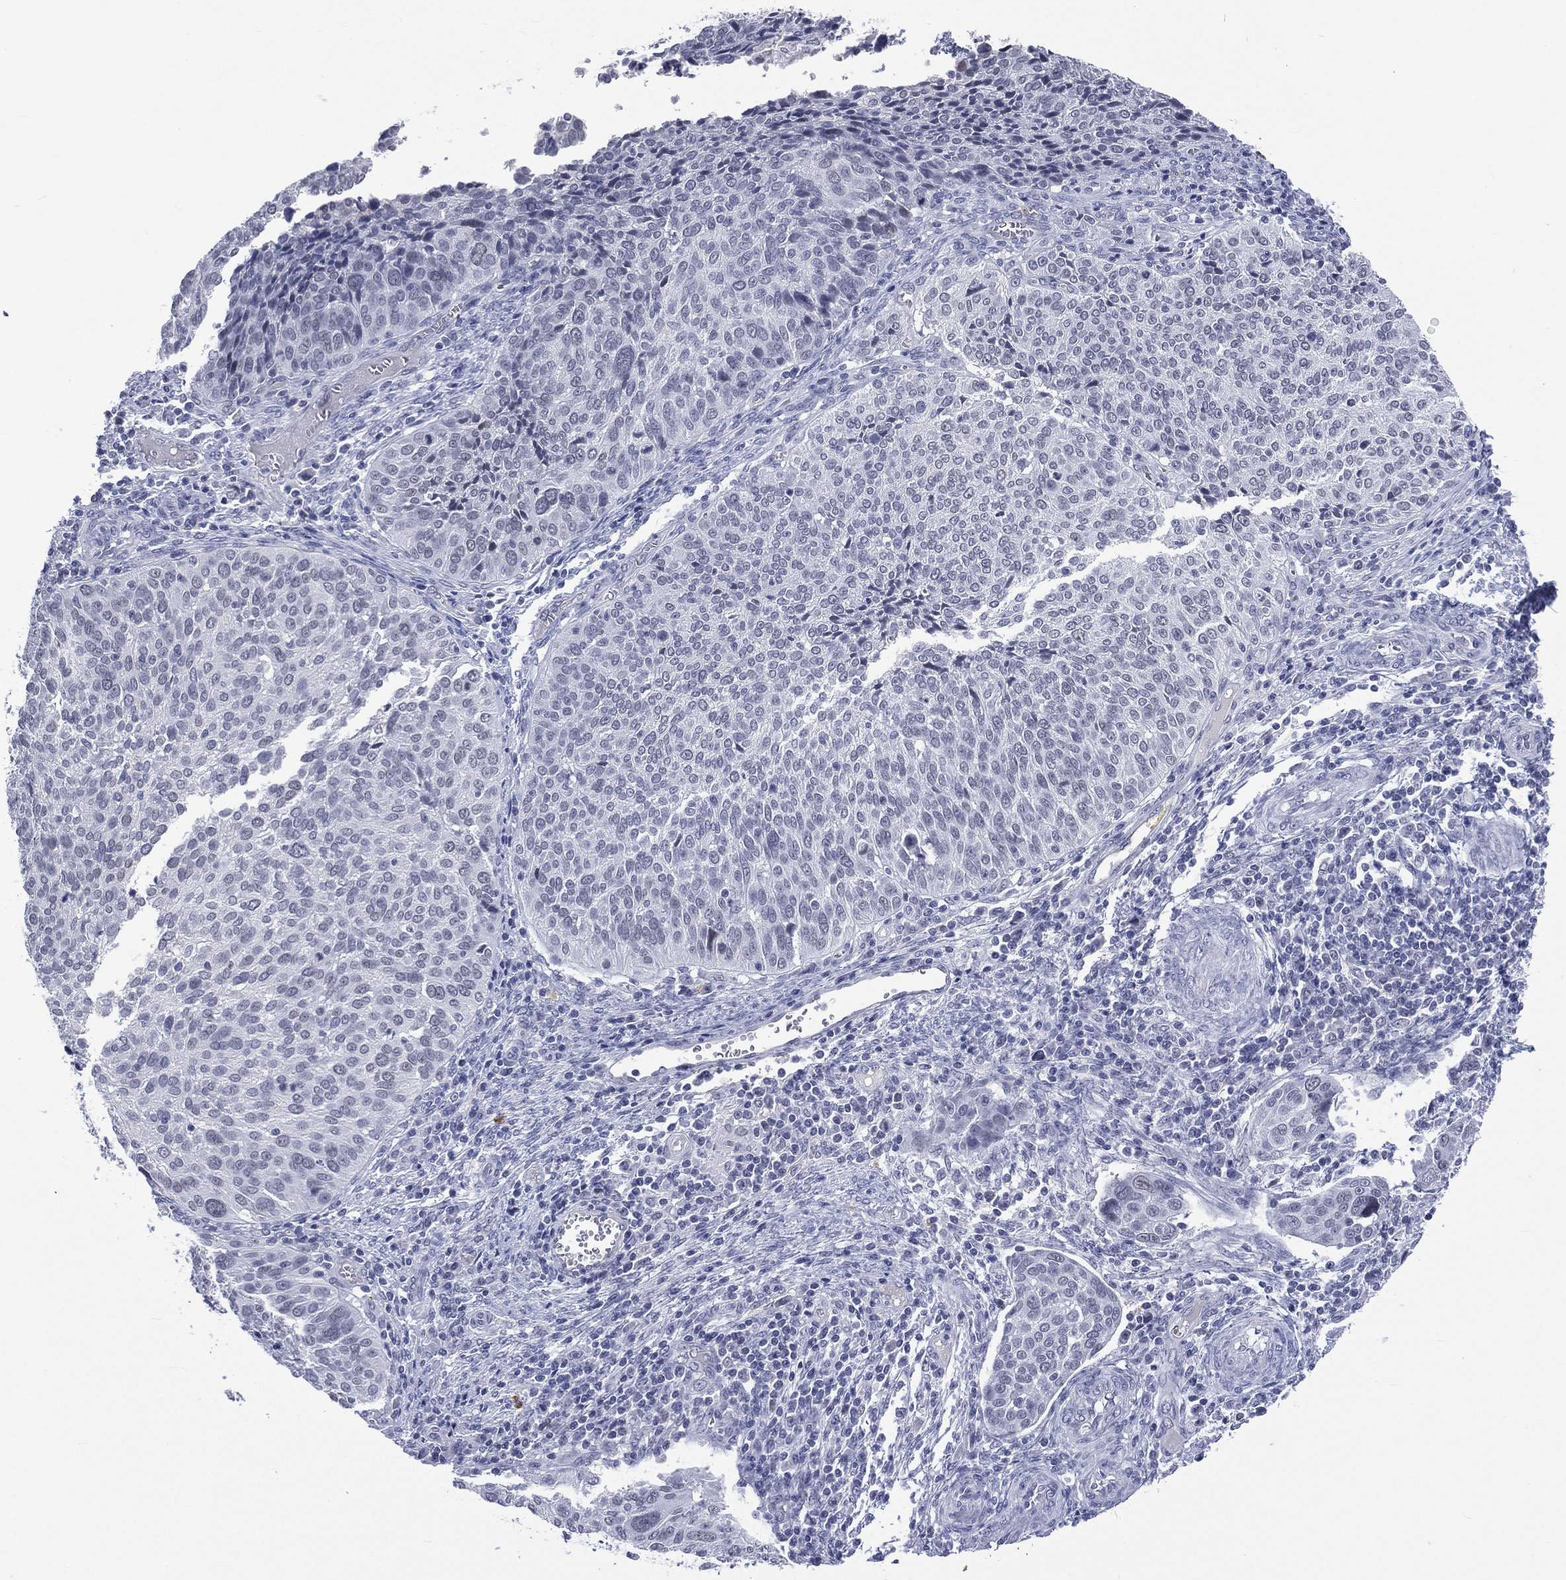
{"staining": {"intensity": "negative", "quantity": "none", "location": "none"}, "tissue": "cervical cancer", "cell_type": "Tumor cells", "image_type": "cancer", "snomed": [{"axis": "morphology", "description": "Squamous cell carcinoma, NOS"}, {"axis": "topography", "description": "Cervix"}], "caption": "Human cervical cancer (squamous cell carcinoma) stained for a protein using immunohistochemistry exhibits no expression in tumor cells.", "gene": "SSX1", "patient": {"sex": "female", "age": 39}}